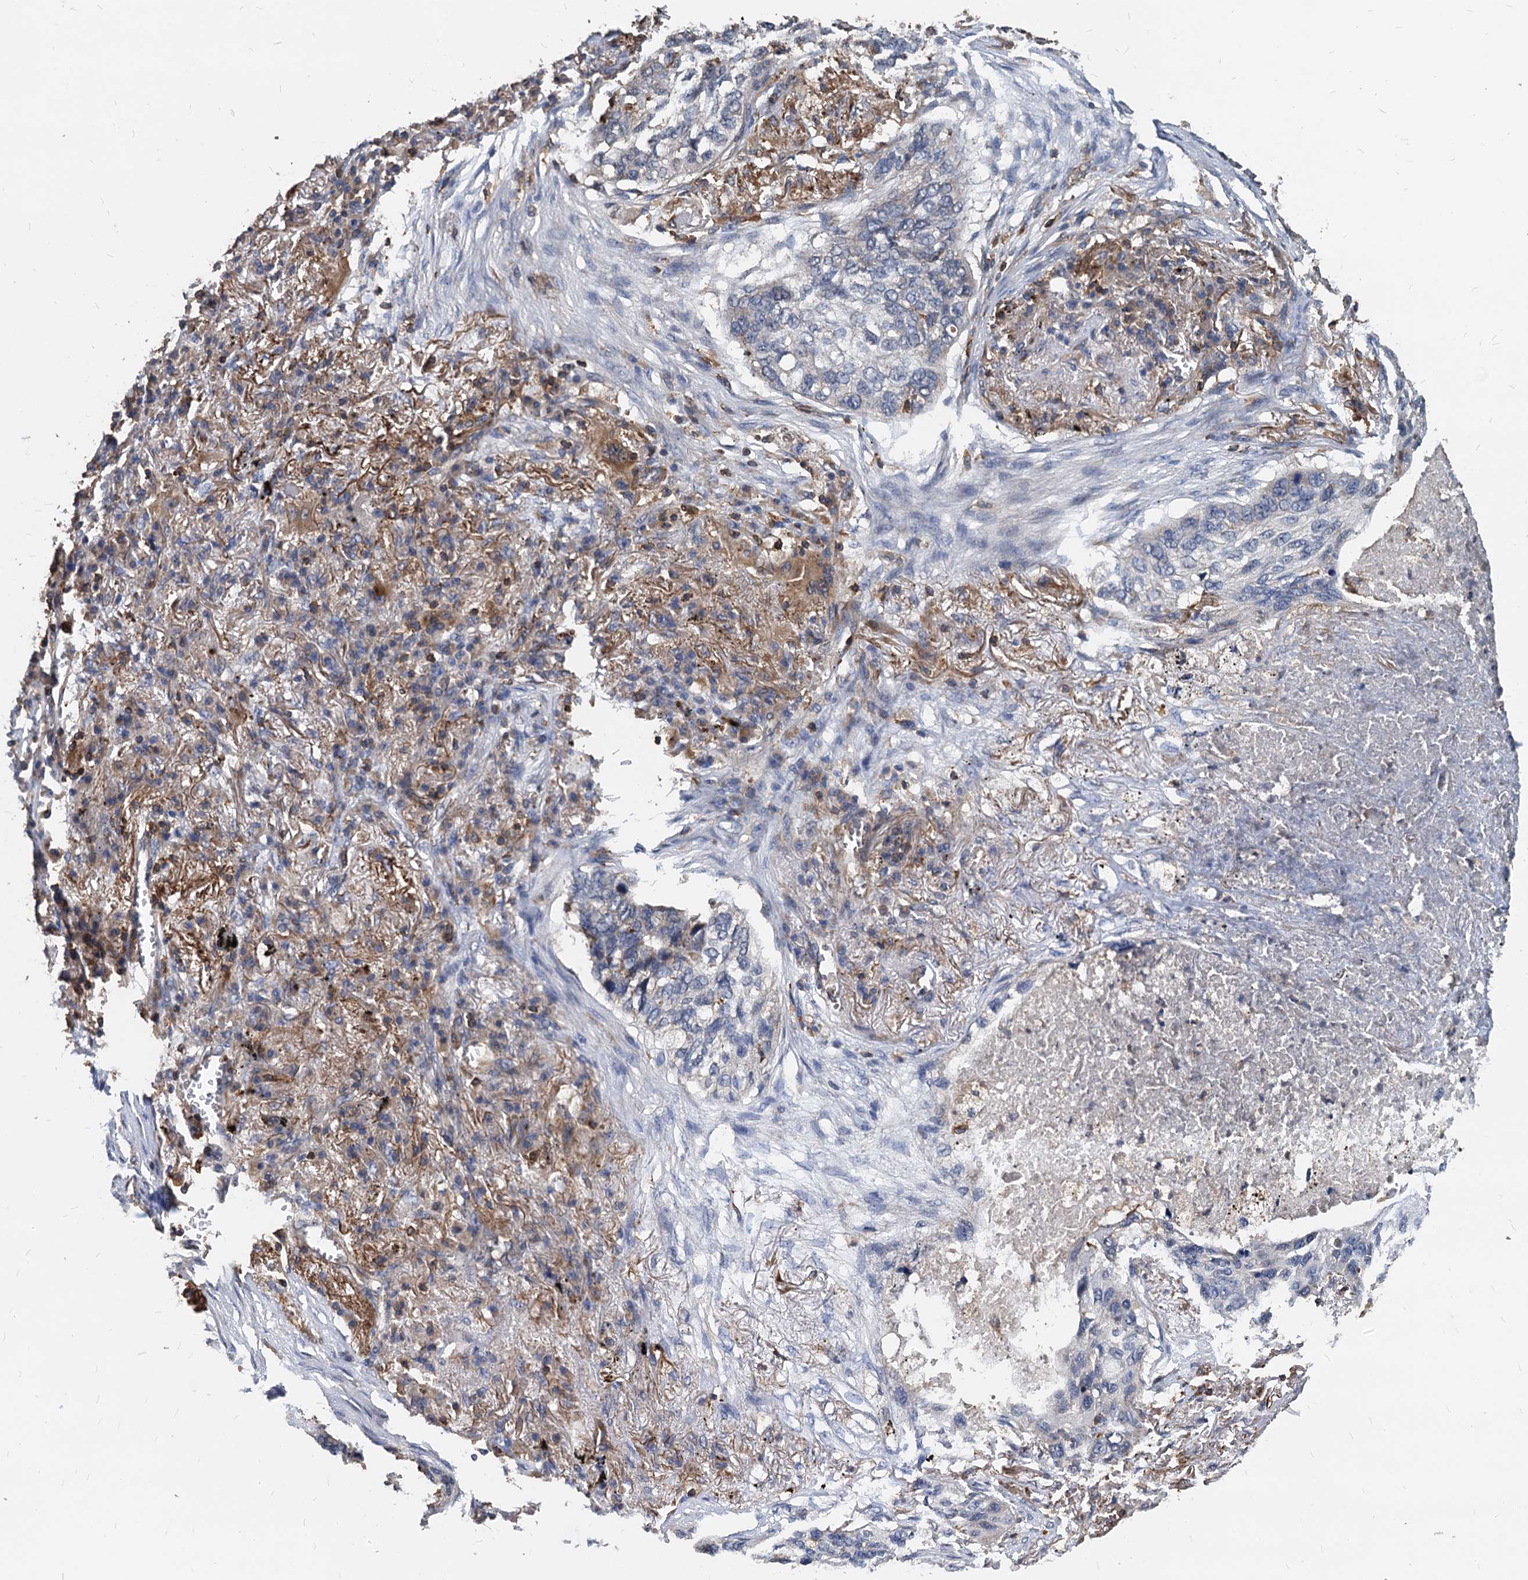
{"staining": {"intensity": "negative", "quantity": "none", "location": "none"}, "tissue": "lung cancer", "cell_type": "Tumor cells", "image_type": "cancer", "snomed": [{"axis": "morphology", "description": "Squamous cell carcinoma, NOS"}, {"axis": "topography", "description": "Lung"}], "caption": "Immunohistochemical staining of squamous cell carcinoma (lung) shows no significant positivity in tumor cells.", "gene": "LCP2", "patient": {"sex": "female", "age": 63}}